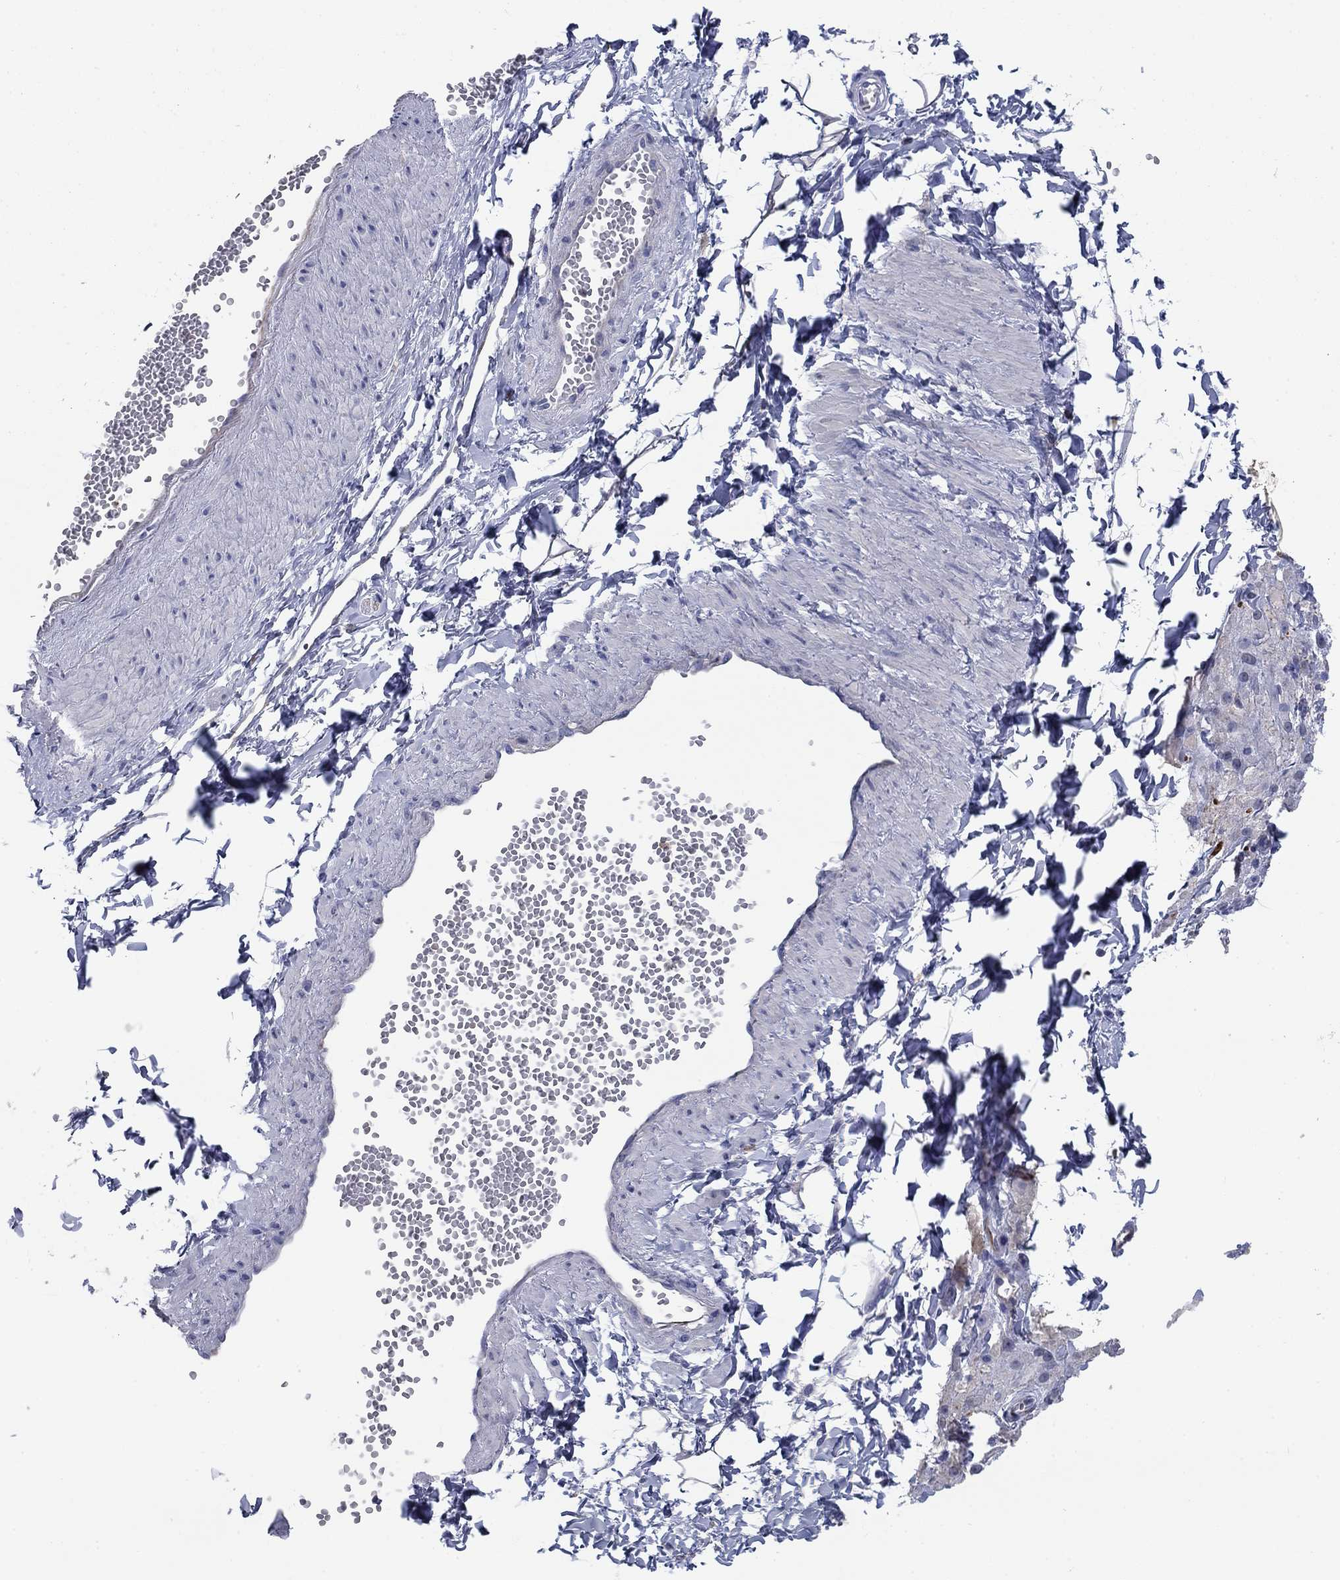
{"staining": {"intensity": "negative", "quantity": "none", "location": "none"}, "tissue": "adipose tissue", "cell_type": "Adipocytes", "image_type": "normal", "snomed": [{"axis": "morphology", "description": "Normal tissue, NOS"}, {"axis": "topography", "description": "Smooth muscle"}, {"axis": "topography", "description": "Peripheral nerve tissue"}], "caption": "Adipocytes are negative for protein expression in benign human adipose tissue.", "gene": "STMN1", "patient": {"sex": "male", "age": 22}}